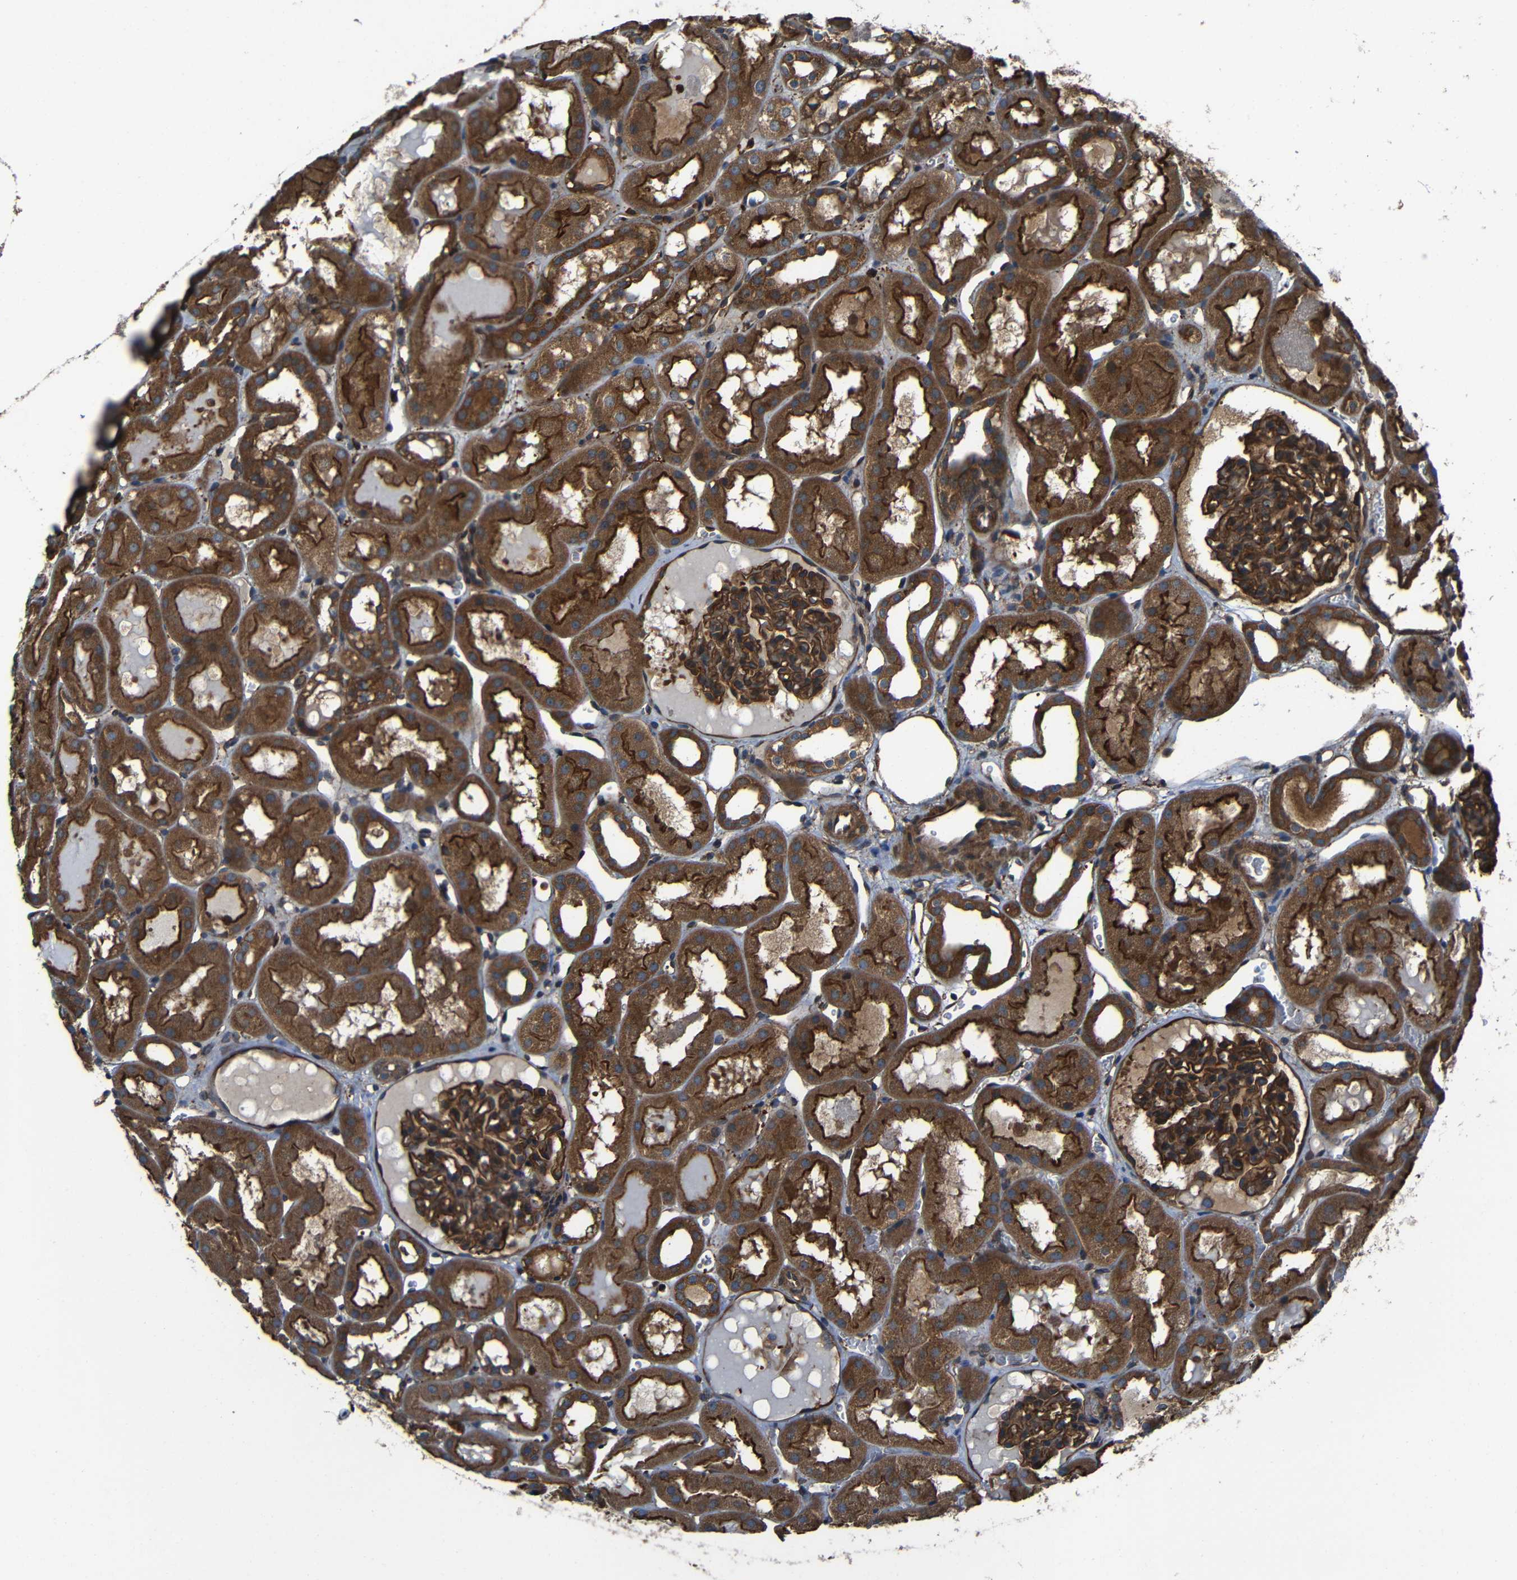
{"staining": {"intensity": "strong", "quantity": ">75%", "location": "cytoplasmic/membranous"}, "tissue": "kidney", "cell_type": "Cells in glomeruli", "image_type": "normal", "snomed": [{"axis": "morphology", "description": "Normal tissue, NOS"}, {"axis": "topography", "description": "Kidney"}, {"axis": "topography", "description": "Urinary bladder"}], "caption": "Immunohistochemistry (IHC) histopathology image of unremarkable kidney: kidney stained using immunohistochemistry (IHC) displays high levels of strong protein expression localized specifically in the cytoplasmic/membranous of cells in glomeruli, appearing as a cytoplasmic/membranous brown color.", "gene": "PTCH1", "patient": {"sex": "male", "age": 16}}